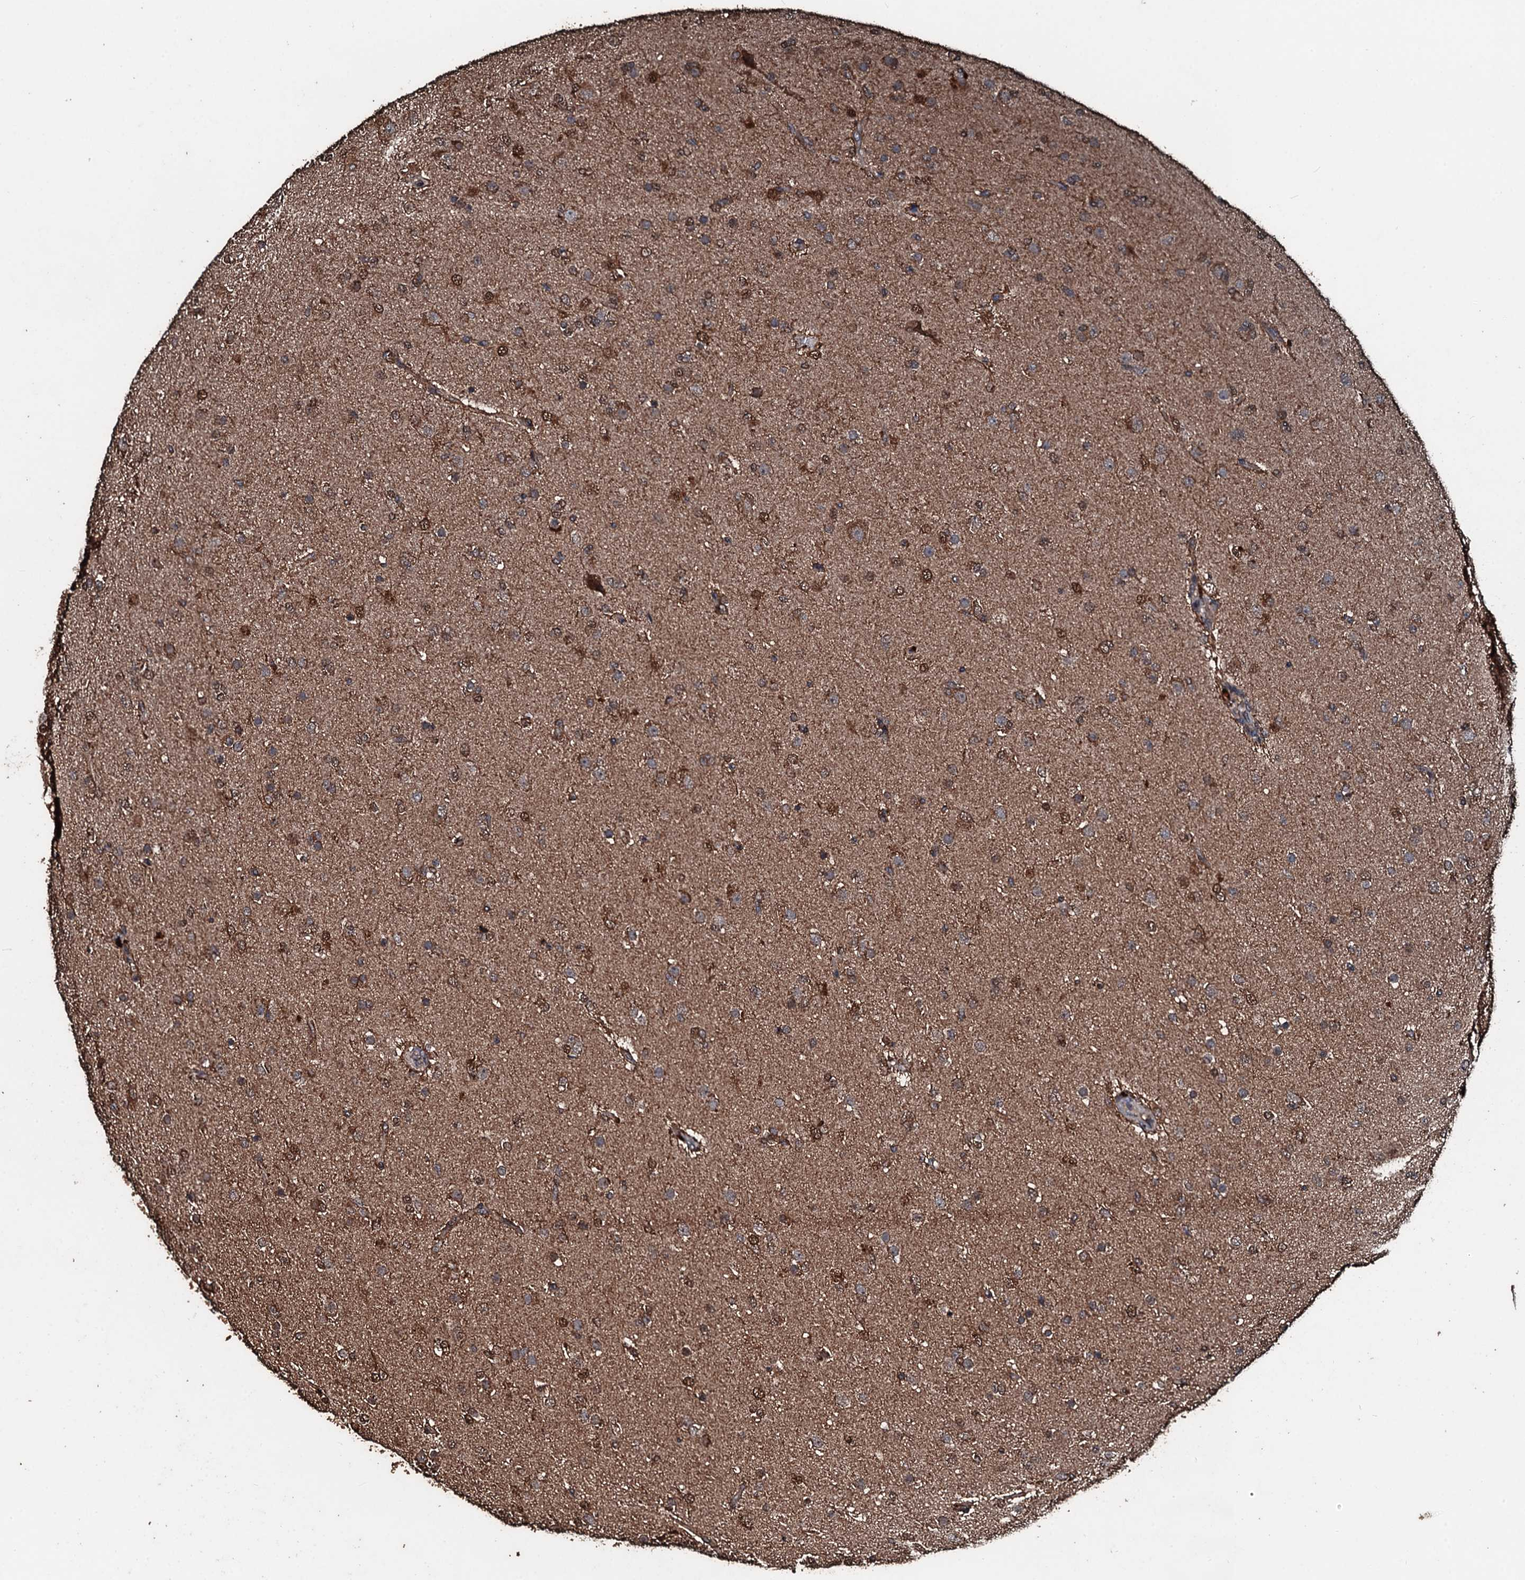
{"staining": {"intensity": "moderate", "quantity": "25%-75%", "location": "cytoplasmic/membranous,nuclear"}, "tissue": "glioma", "cell_type": "Tumor cells", "image_type": "cancer", "snomed": [{"axis": "morphology", "description": "Glioma, malignant, Low grade"}, {"axis": "topography", "description": "Brain"}], "caption": "Malignant glioma (low-grade) stained with DAB immunohistochemistry demonstrates medium levels of moderate cytoplasmic/membranous and nuclear positivity in about 25%-75% of tumor cells.", "gene": "FAAP24", "patient": {"sex": "male", "age": 65}}